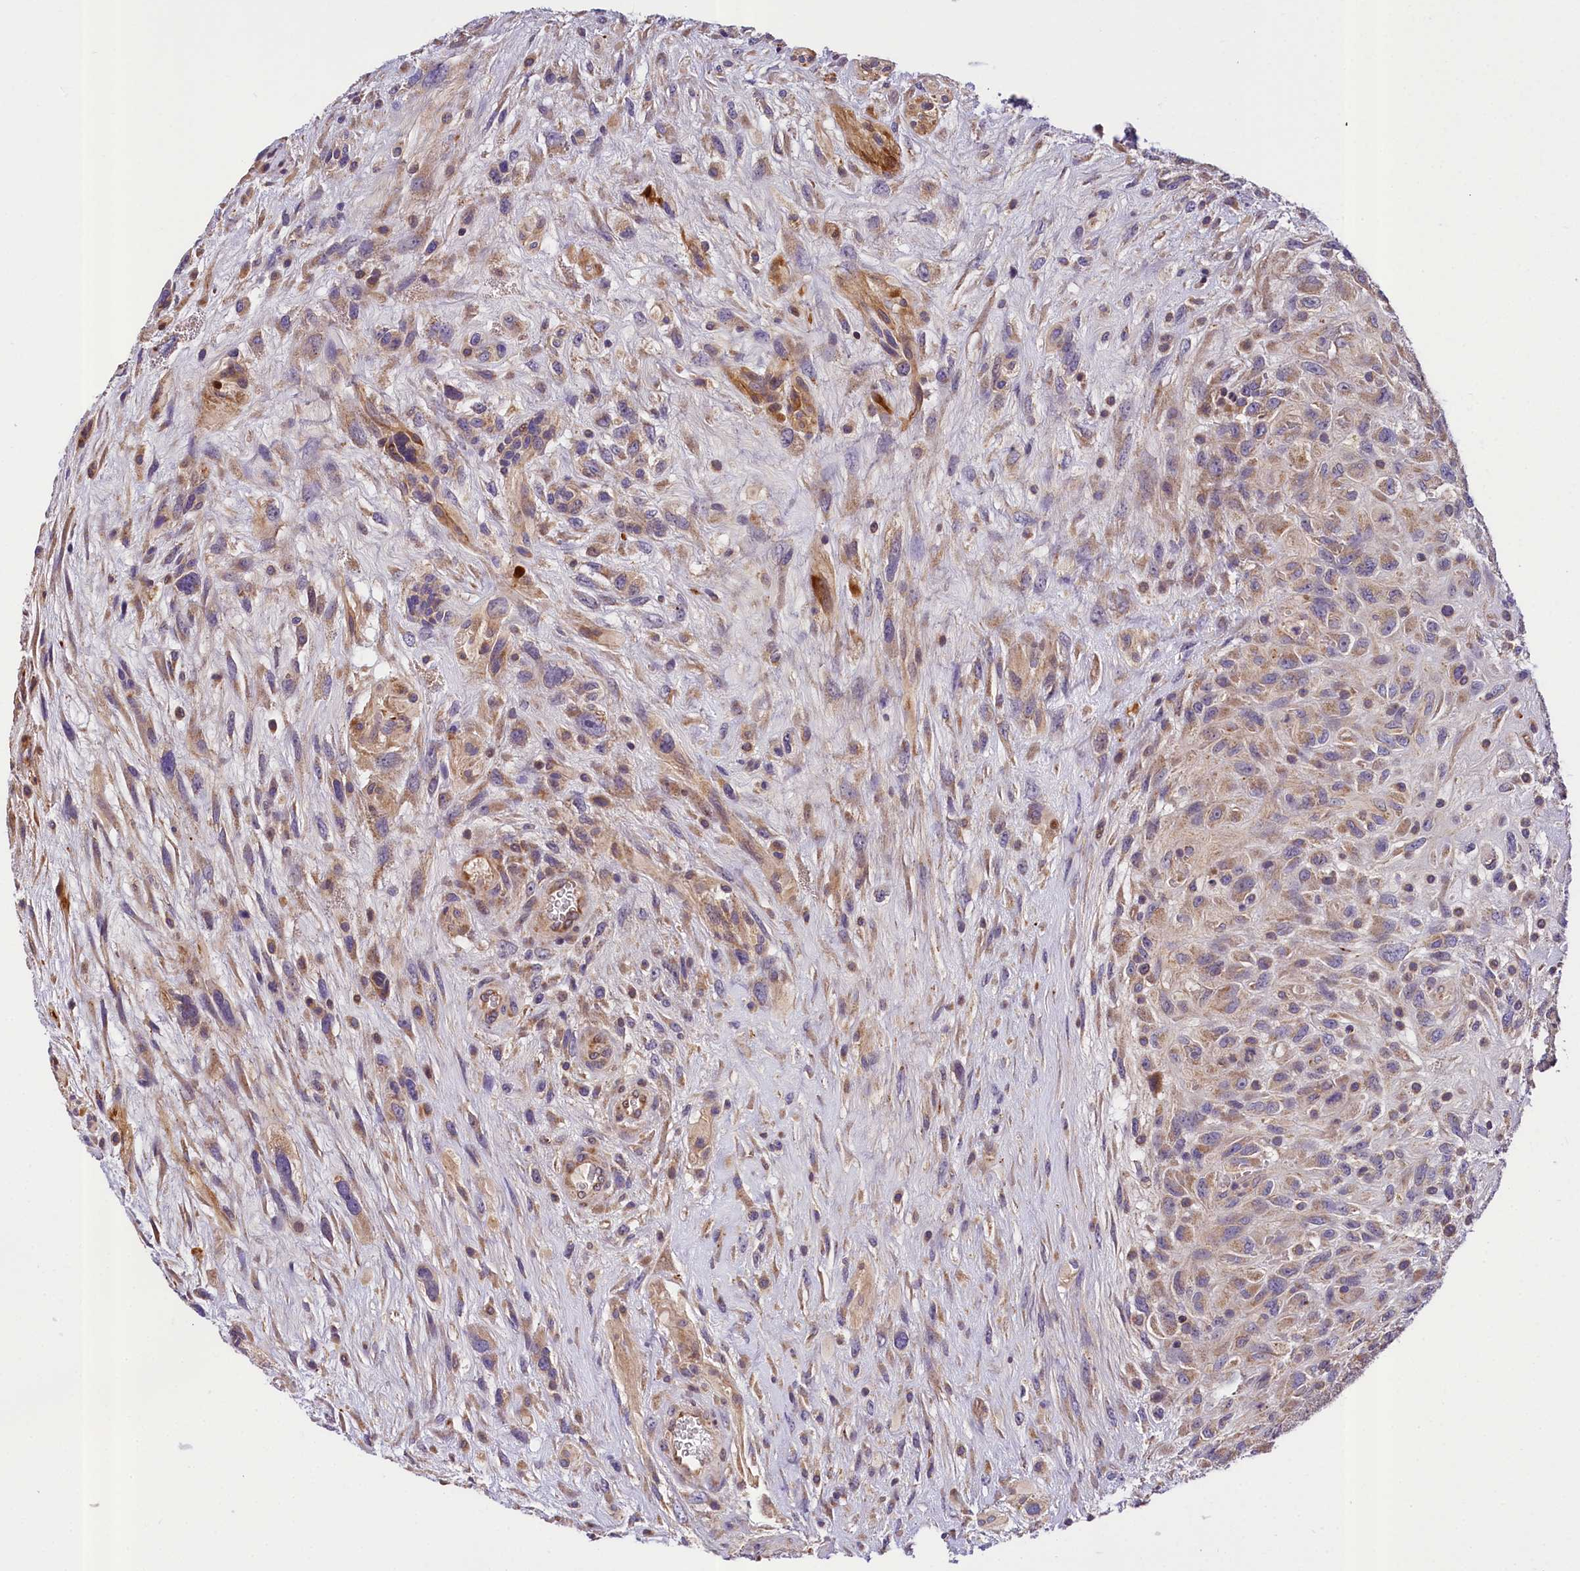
{"staining": {"intensity": "moderate", "quantity": "25%-75%", "location": "cytoplasmic/membranous"}, "tissue": "glioma", "cell_type": "Tumor cells", "image_type": "cancer", "snomed": [{"axis": "morphology", "description": "Glioma, malignant, High grade"}, {"axis": "topography", "description": "Brain"}], "caption": "High-power microscopy captured an immunohistochemistry photomicrograph of malignant high-grade glioma, revealing moderate cytoplasmic/membranous staining in about 25%-75% of tumor cells. The protein of interest is stained brown, and the nuclei are stained in blue (DAB (3,3'-diaminobenzidine) IHC with brightfield microscopy, high magnification).", "gene": "SUPV3L1", "patient": {"sex": "male", "age": 61}}